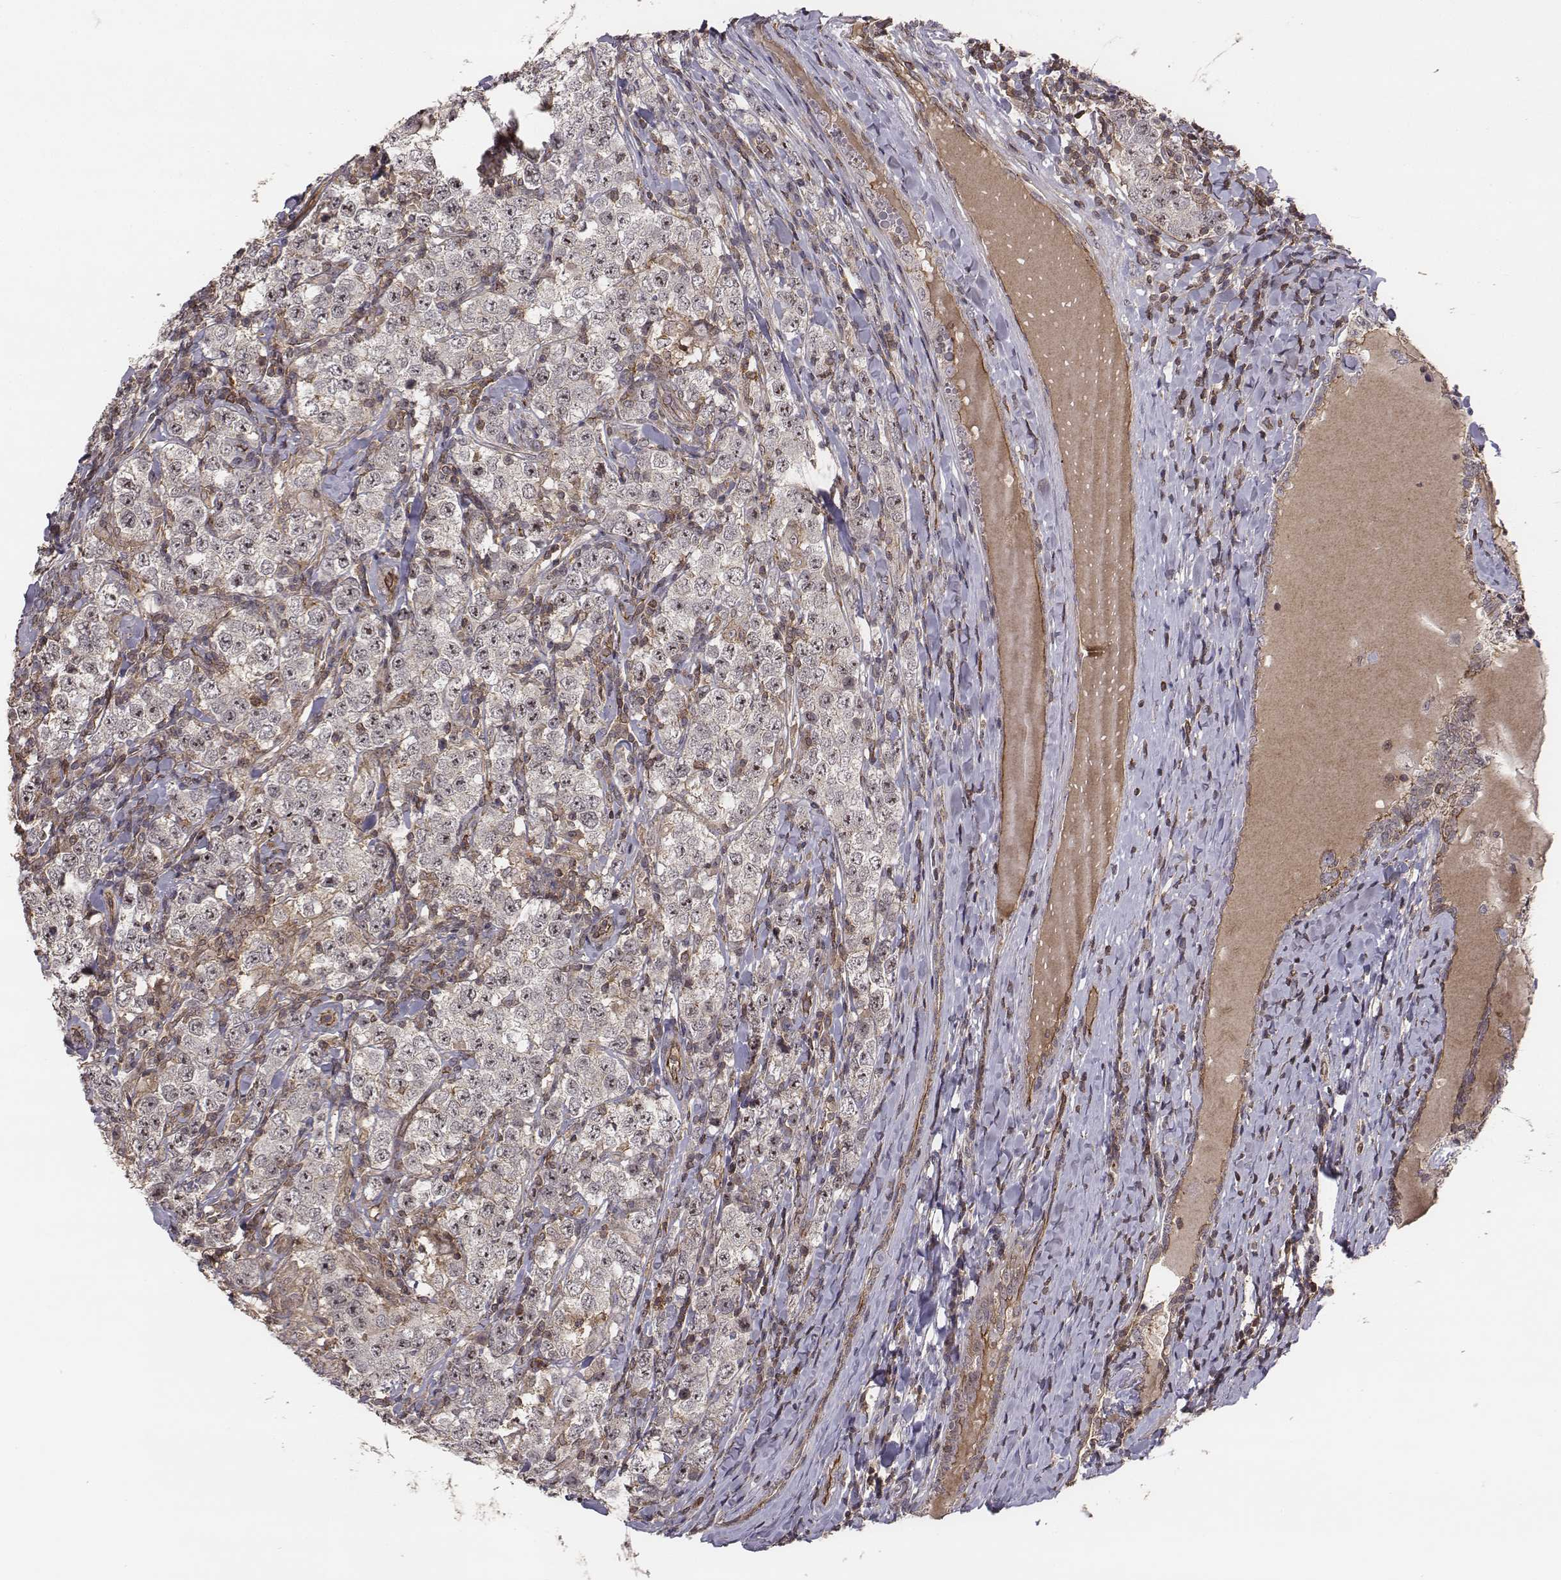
{"staining": {"intensity": "negative", "quantity": "none", "location": "none"}, "tissue": "testis cancer", "cell_type": "Tumor cells", "image_type": "cancer", "snomed": [{"axis": "morphology", "description": "Seminoma, NOS"}, {"axis": "morphology", "description": "Carcinoma, Embryonal, NOS"}, {"axis": "topography", "description": "Testis"}], "caption": "Immunohistochemistry micrograph of human testis embryonal carcinoma stained for a protein (brown), which displays no staining in tumor cells. (Immunohistochemistry, brightfield microscopy, high magnification).", "gene": "PTPRG", "patient": {"sex": "male", "age": 41}}